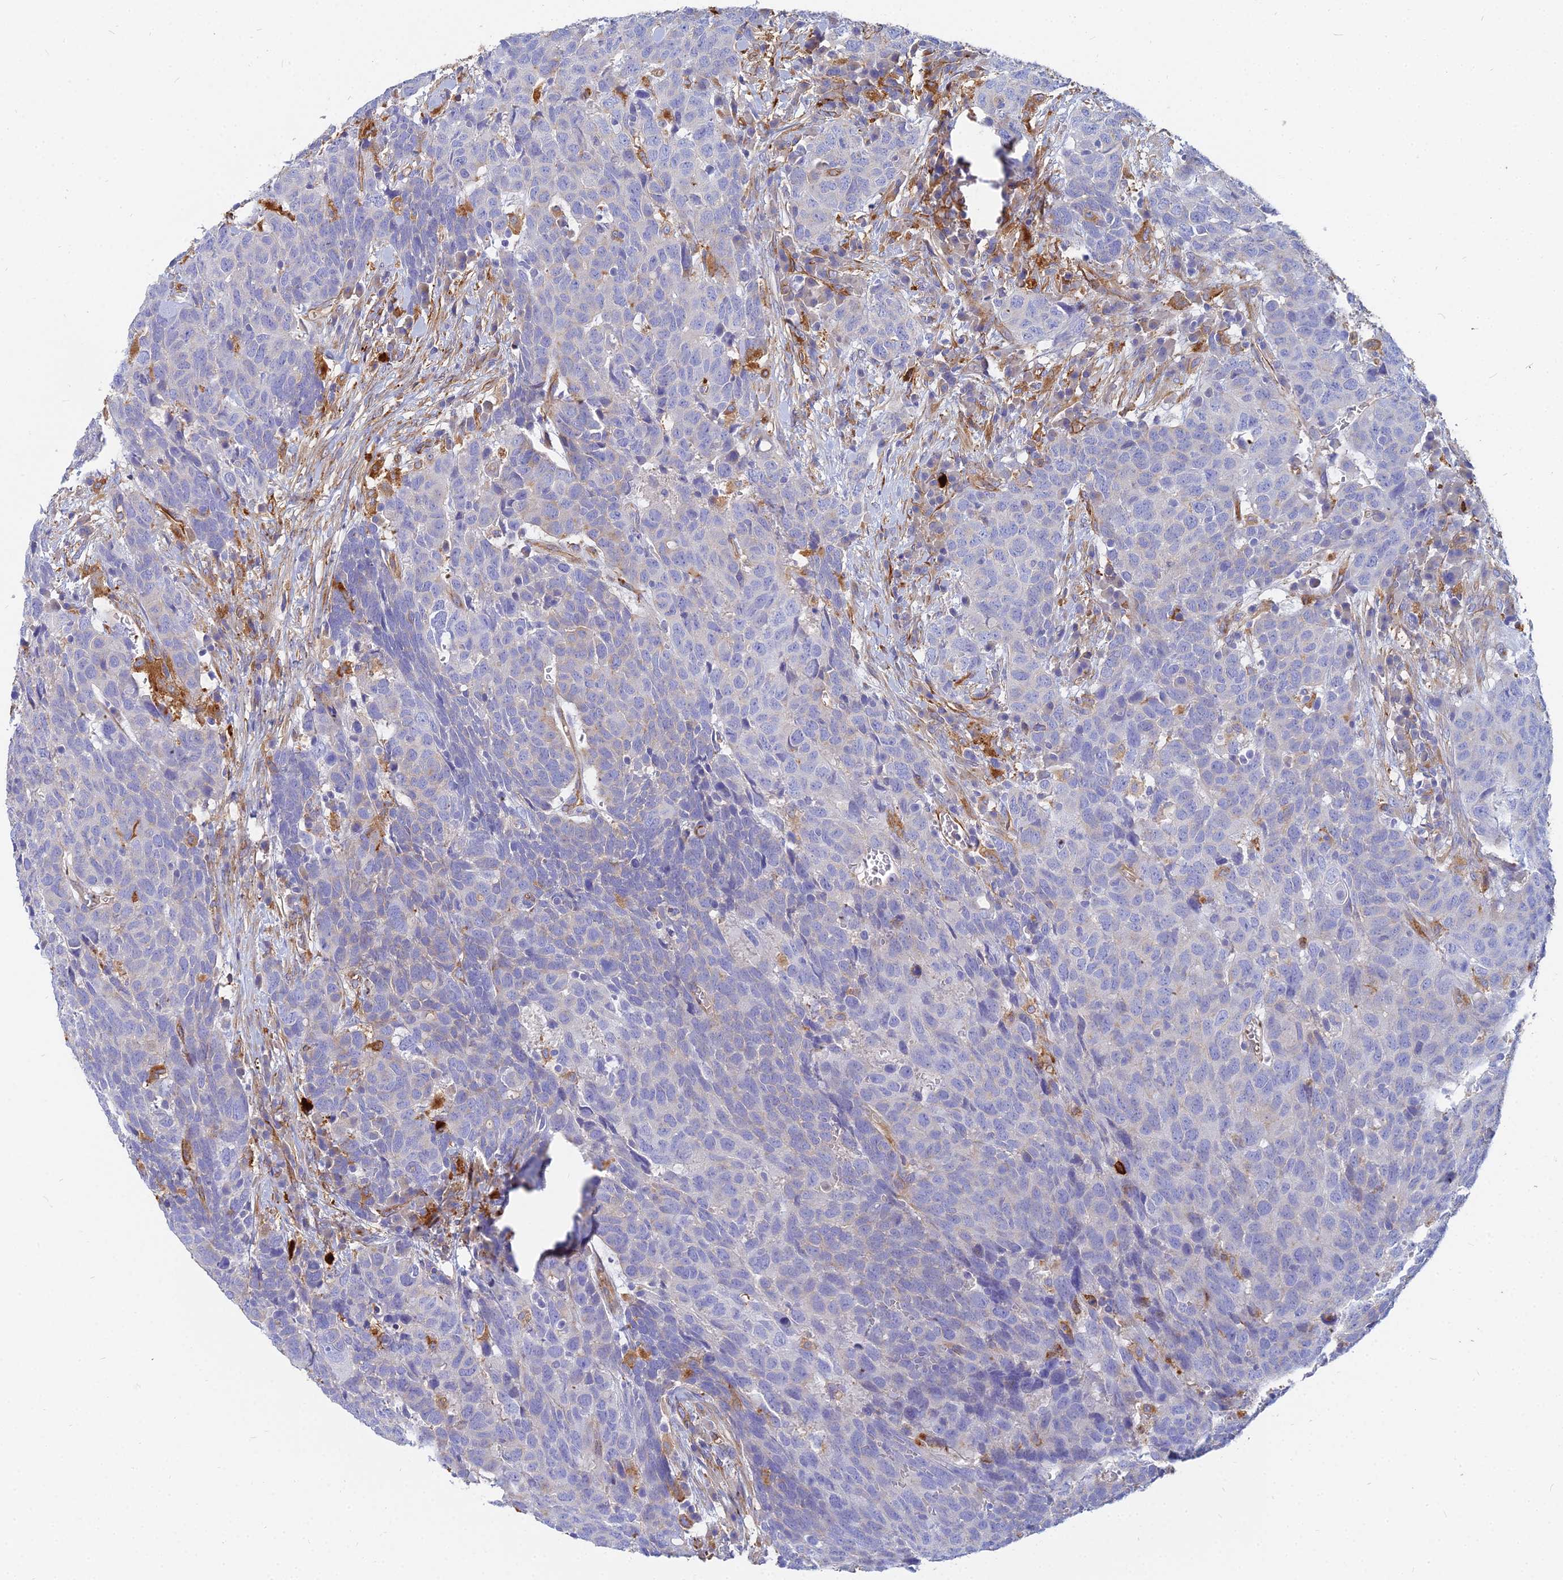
{"staining": {"intensity": "negative", "quantity": "none", "location": "none"}, "tissue": "head and neck cancer", "cell_type": "Tumor cells", "image_type": "cancer", "snomed": [{"axis": "morphology", "description": "Squamous cell carcinoma, NOS"}, {"axis": "topography", "description": "Head-Neck"}], "caption": "Tumor cells show no significant protein positivity in head and neck cancer (squamous cell carcinoma). Nuclei are stained in blue.", "gene": "VAT1", "patient": {"sex": "male", "age": 66}}